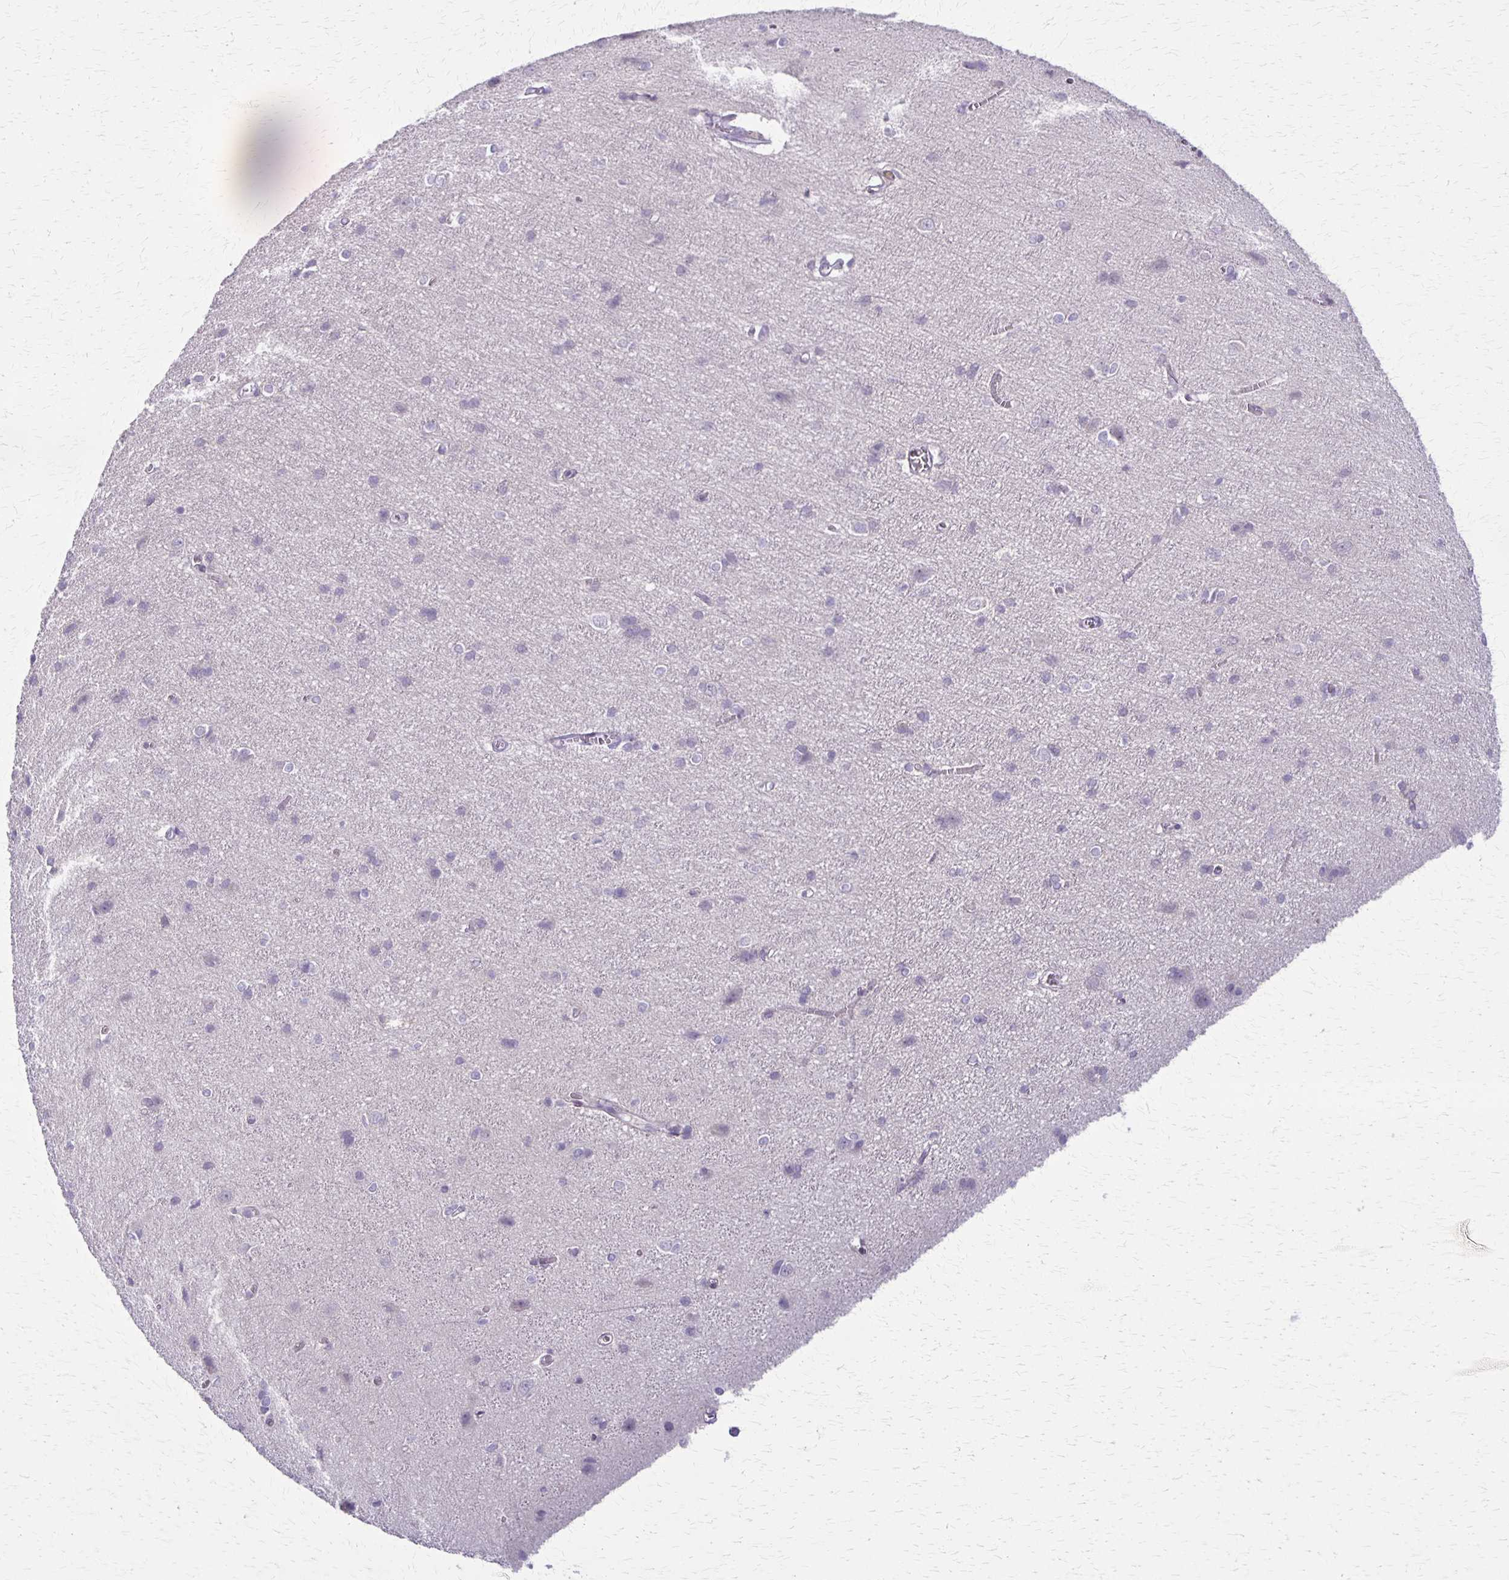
{"staining": {"intensity": "negative", "quantity": "none", "location": "none"}, "tissue": "cerebral cortex", "cell_type": "Endothelial cells", "image_type": "normal", "snomed": [{"axis": "morphology", "description": "Normal tissue, NOS"}, {"axis": "topography", "description": "Cerebral cortex"}], "caption": "This micrograph is of unremarkable cerebral cortex stained with immunohistochemistry (IHC) to label a protein in brown with the nuclei are counter-stained blue. There is no expression in endothelial cells.", "gene": "SLC35E2B", "patient": {"sex": "male", "age": 37}}